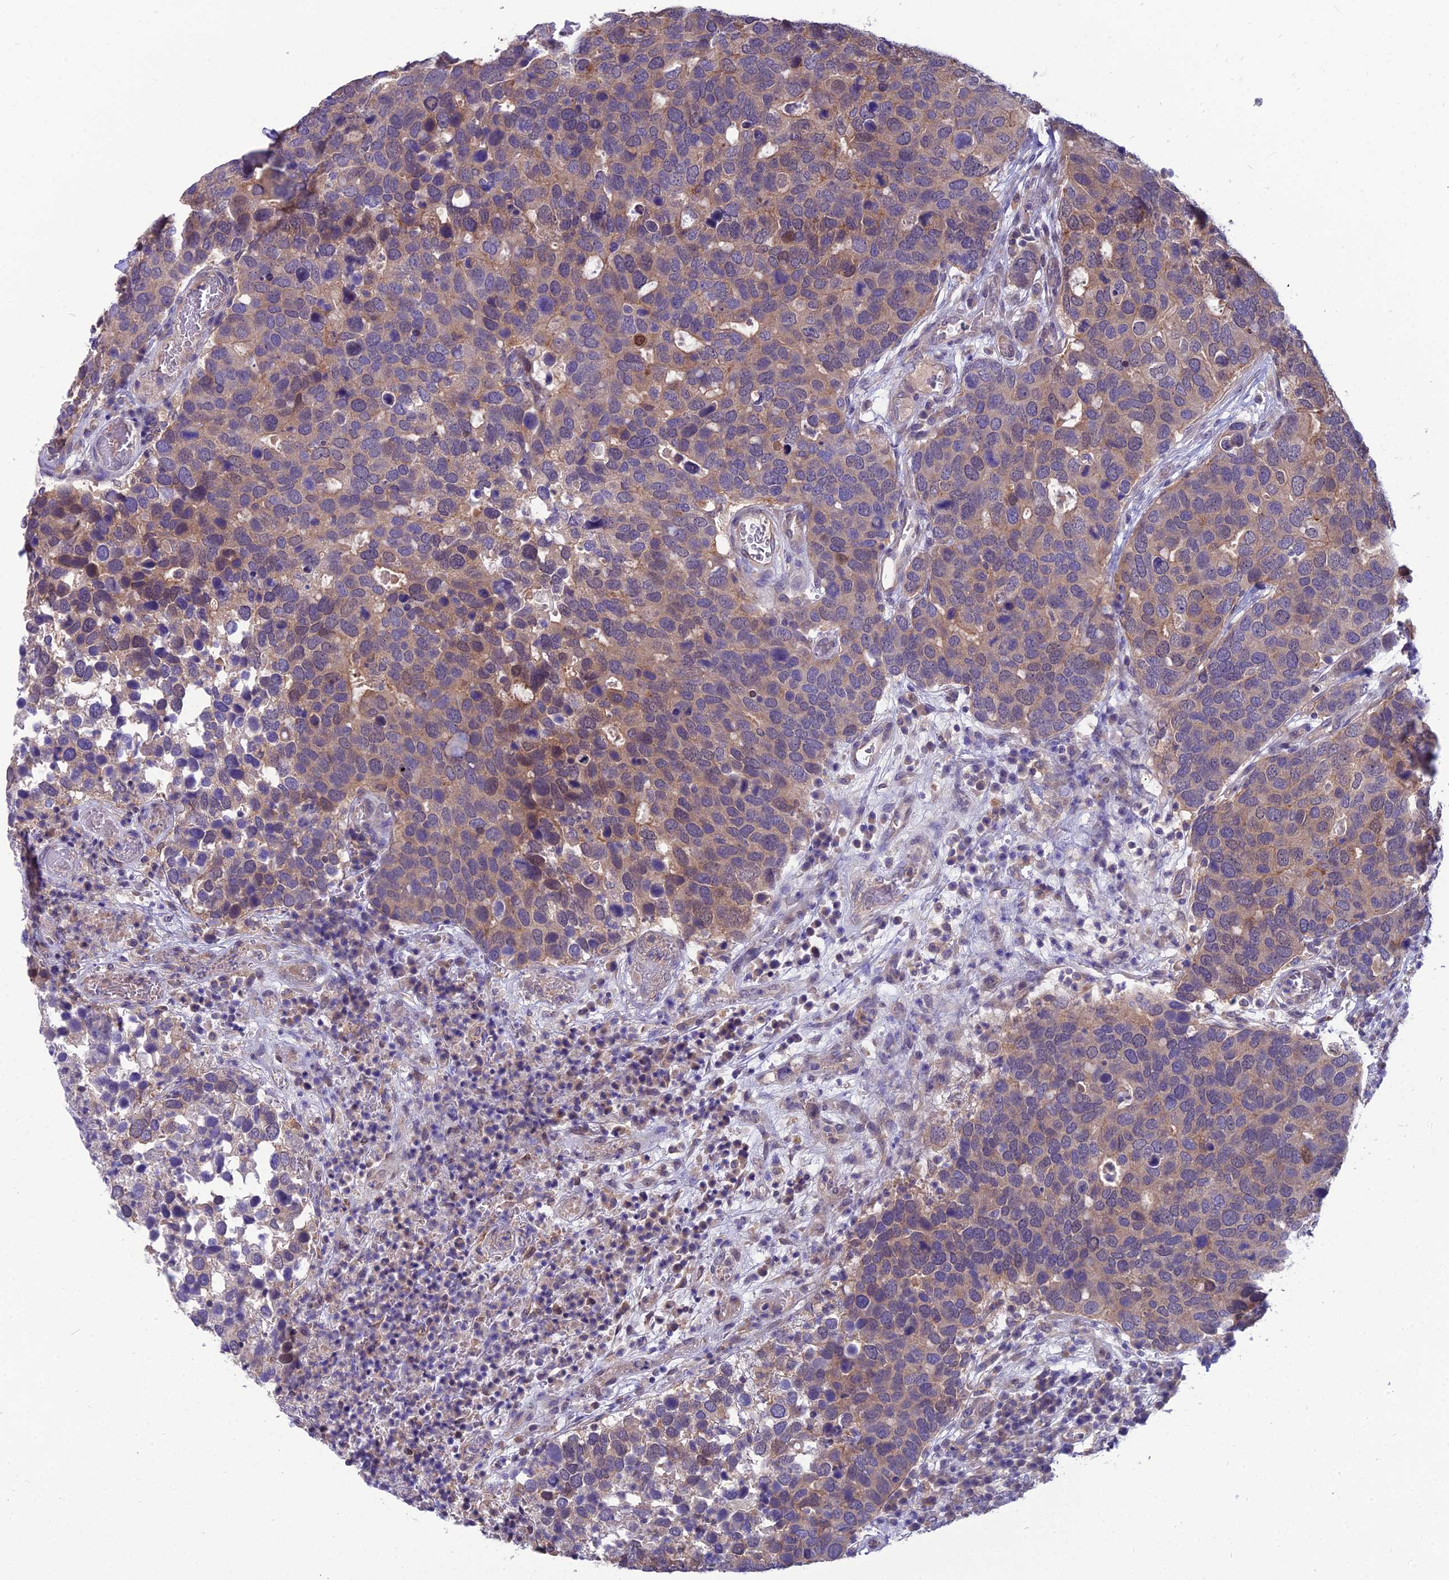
{"staining": {"intensity": "weak", "quantity": "25%-75%", "location": "cytoplasmic/membranous"}, "tissue": "breast cancer", "cell_type": "Tumor cells", "image_type": "cancer", "snomed": [{"axis": "morphology", "description": "Duct carcinoma"}, {"axis": "topography", "description": "Breast"}], "caption": "Protein staining shows weak cytoplasmic/membranous staining in approximately 25%-75% of tumor cells in breast cancer. (Stains: DAB (3,3'-diaminobenzidine) in brown, nuclei in blue, Microscopy: brightfield microscopy at high magnification).", "gene": "MVD", "patient": {"sex": "female", "age": 83}}